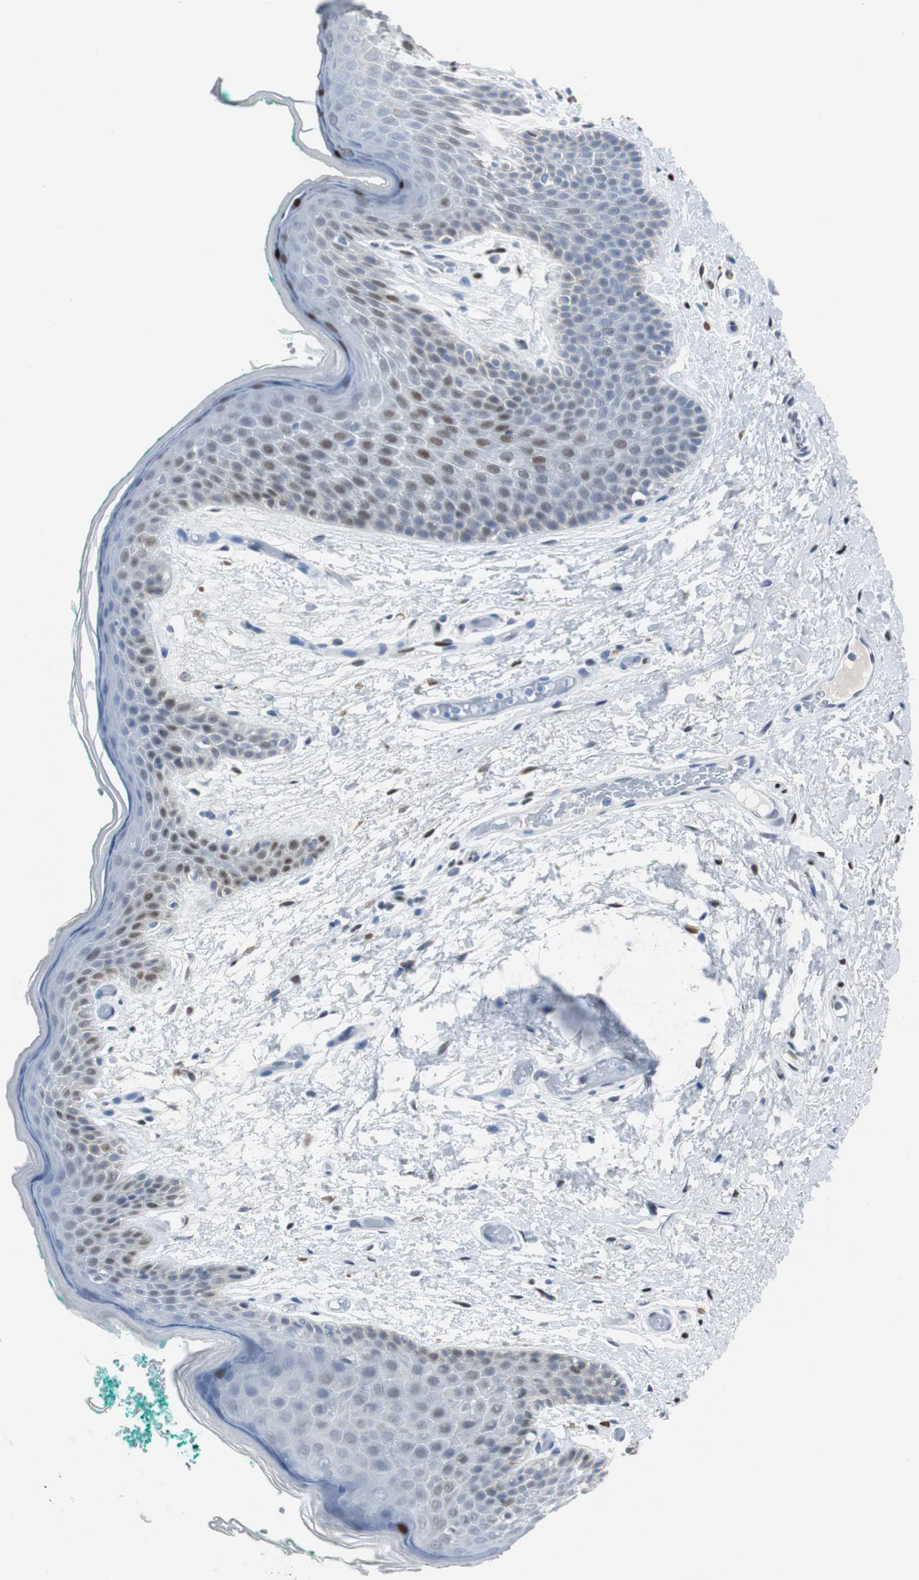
{"staining": {"intensity": "strong", "quantity": "25%-75%", "location": "nuclear"}, "tissue": "skin", "cell_type": "Epidermal cells", "image_type": "normal", "snomed": [{"axis": "morphology", "description": "Normal tissue, NOS"}, {"axis": "topography", "description": "Anal"}], "caption": "Immunohistochemistry photomicrograph of normal skin: human skin stained using IHC demonstrates high levels of strong protein expression localized specifically in the nuclear of epidermal cells, appearing as a nuclear brown color.", "gene": "JUN", "patient": {"sex": "male", "age": 74}}